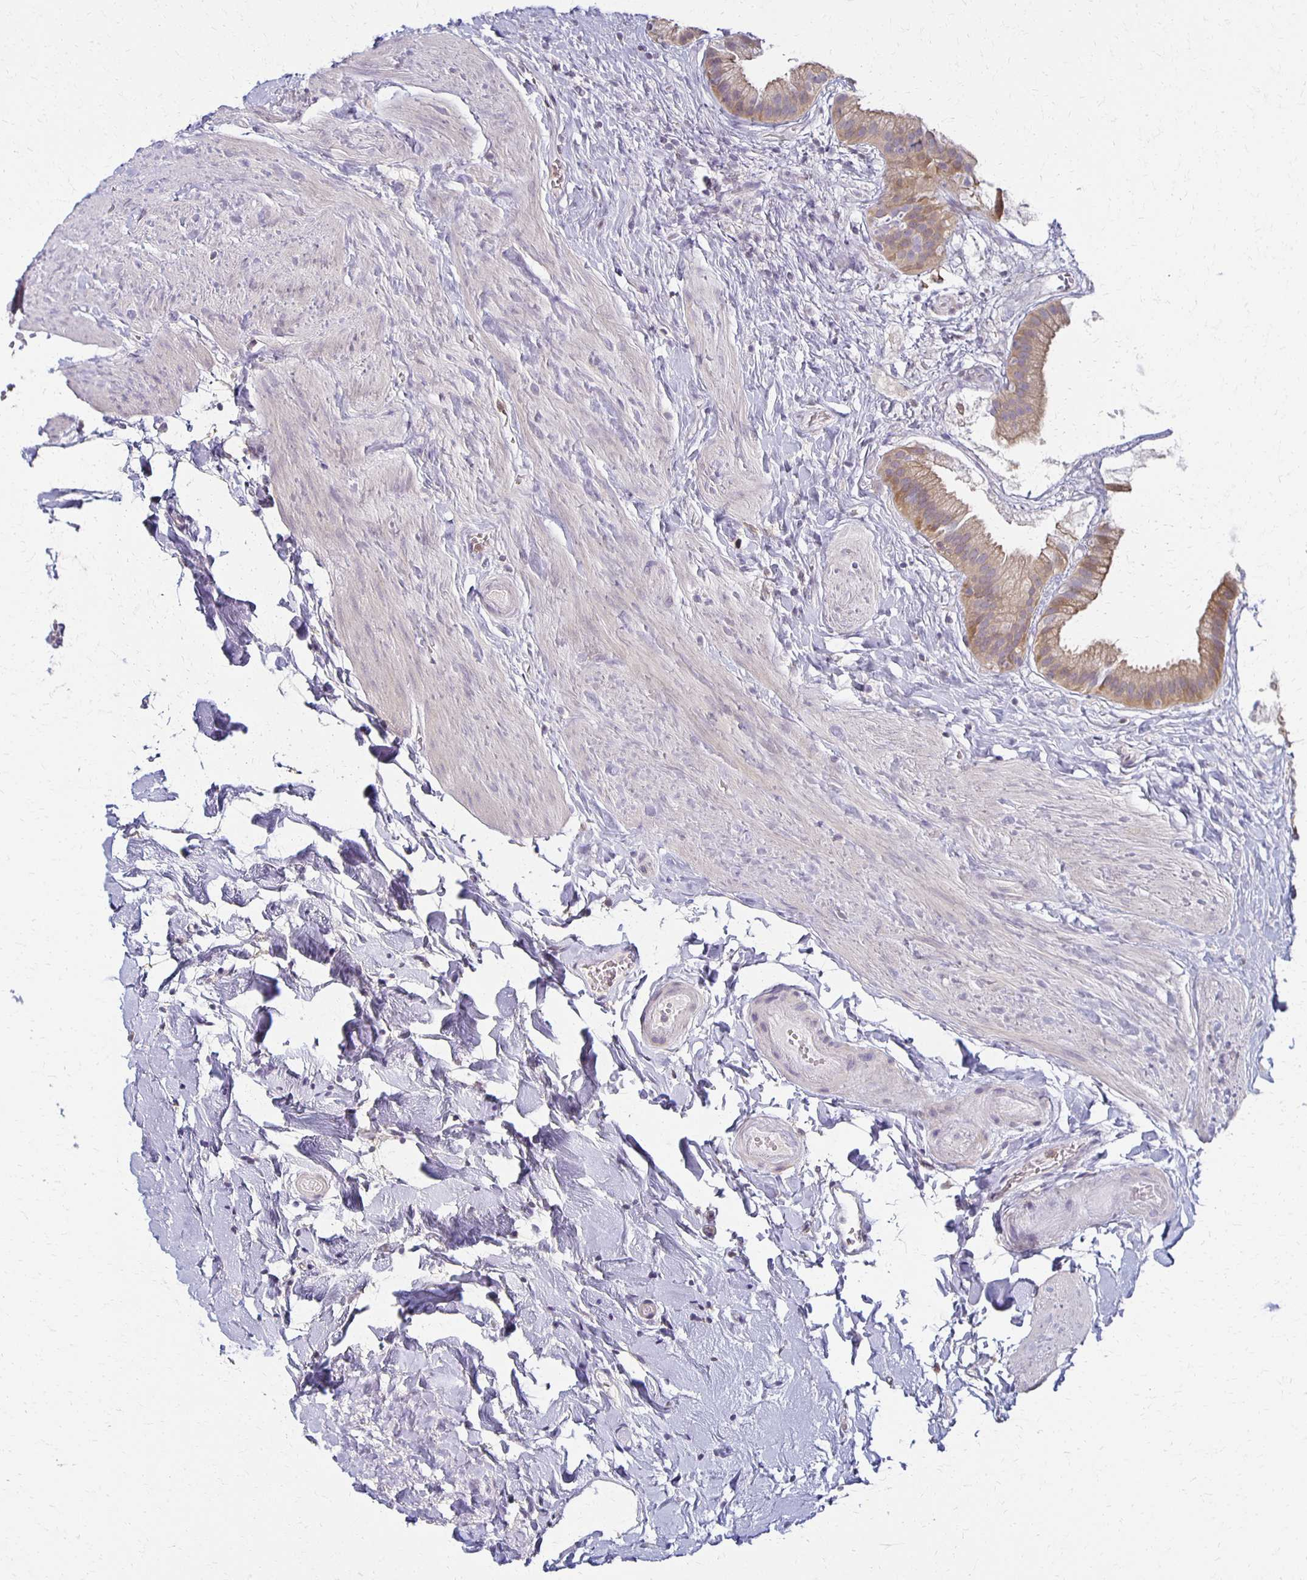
{"staining": {"intensity": "weak", "quantity": ">75%", "location": "cytoplasmic/membranous"}, "tissue": "gallbladder", "cell_type": "Glandular cells", "image_type": "normal", "snomed": [{"axis": "morphology", "description": "Normal tissue, NOS"}, {"axis": "topography", "description": "Gallbladder"}], "caption": "Immunohistochemical staining of benign gallbladder shows weak cytoplasmic/membranous protein positivity in approximately >75% of glandular cells.", "gene": "GPX4", "patient": {"sex": "female", "age": 63}}